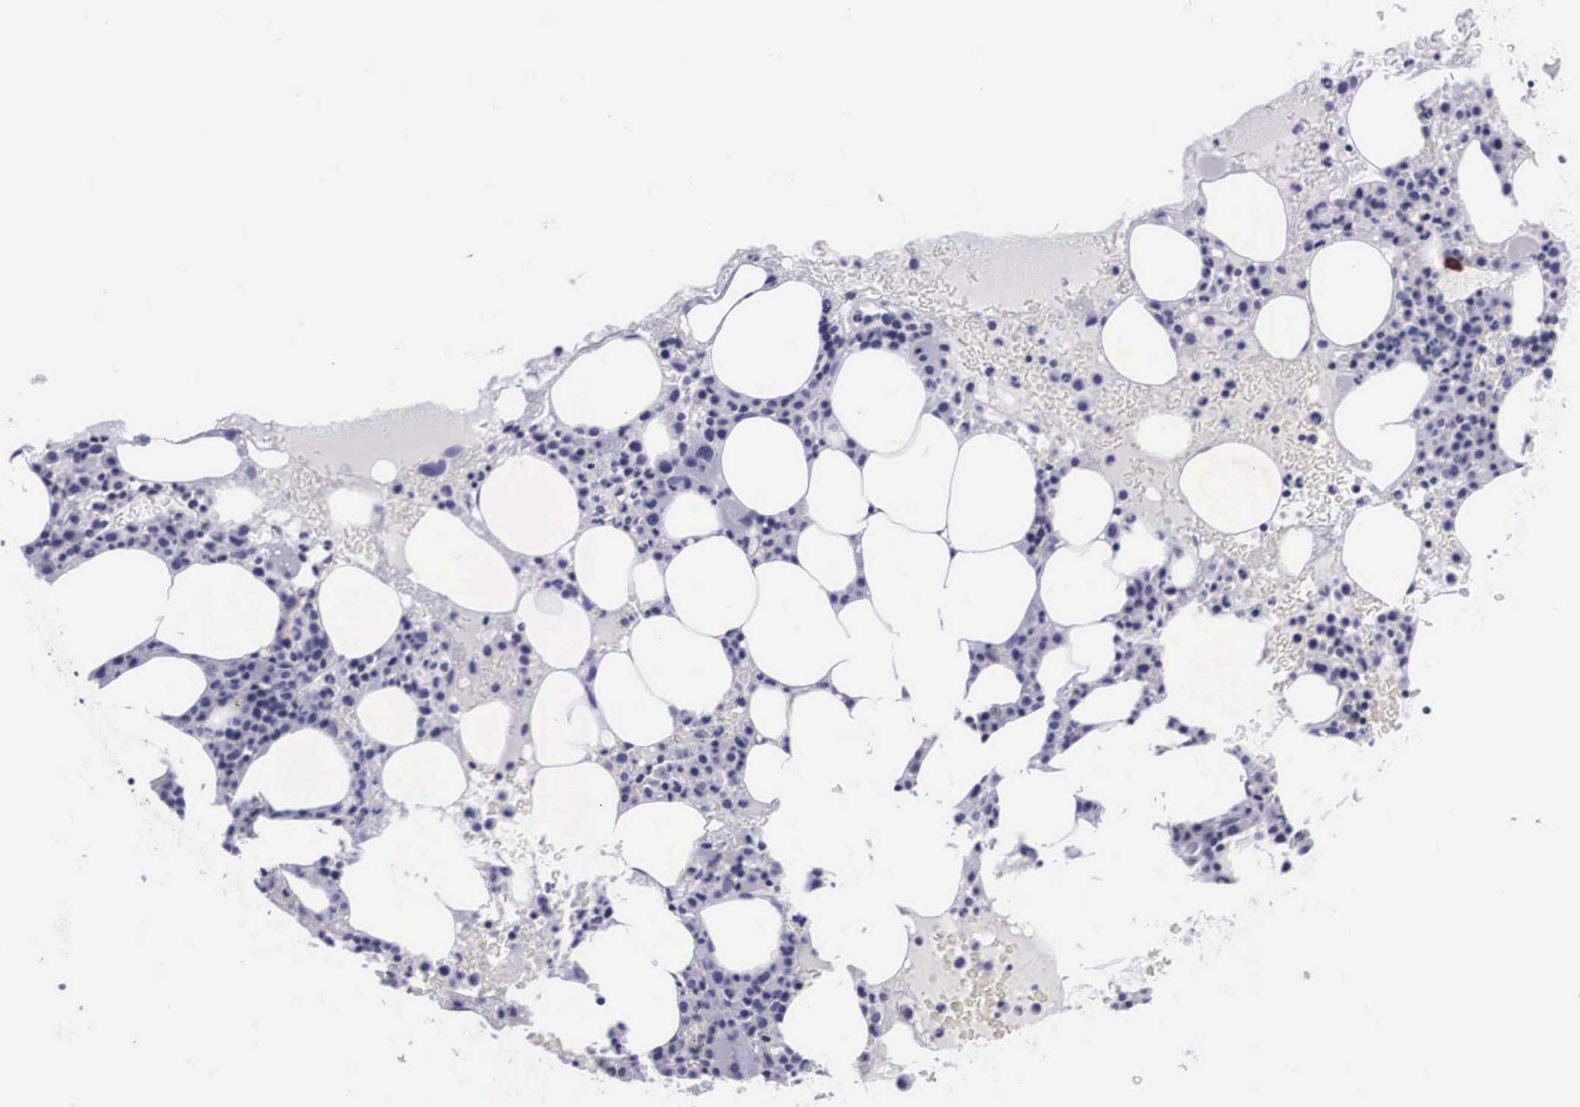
{"staining": {"intensity": "negative", "quantity": "none", "location": "none"}, "tissue": "bone marrow", "cell_type": "Hematopoietic cells", "image_type": "normal", "snomed": [{"axis": "morphology", "description": "Normal tissue, NOS"}, {"axis": "topography", "description": "Bone marrow"}], "caption": "Photomicrograph shows no significant protein positivity in hematopoietic cells of normal bone marrow. (Immunohistochemistry (ihc), brightfield microscopy, high magnification).", "gene": "C22orf31", "patient": {"sex": "female", "age": 88}}